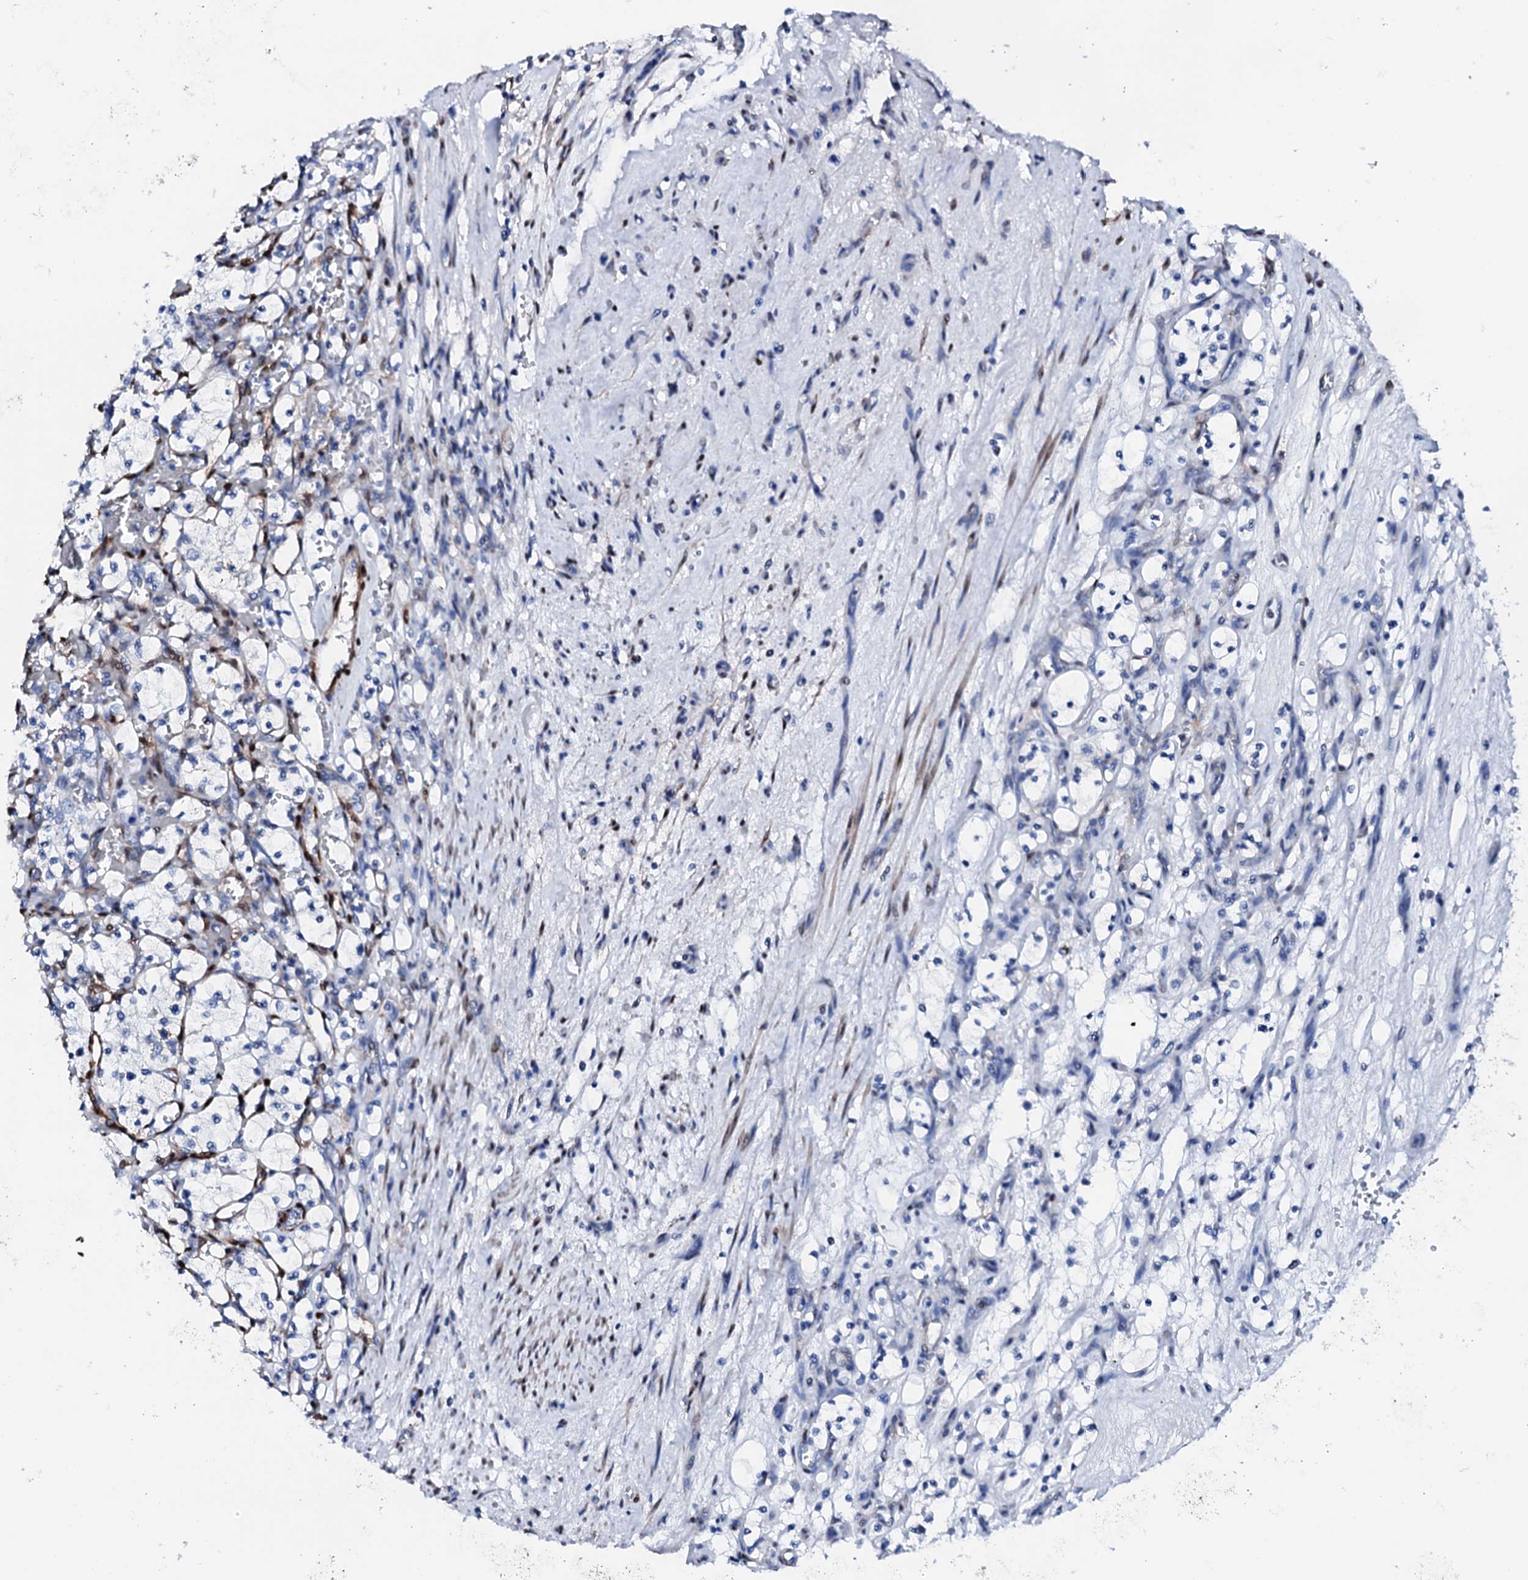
{"staining": {"intensity": "negative", "quantity": "none", "location": "none"}, "tissue": "renal cancer", "cell_type": "Tumor cells", "image_type": "cancer", "snomed": [{"axis": "morphology", "description": "Adenocarcinoma, NOS"}, {"axis": "topography", "description": "Kidney"}], "caption": "This image is of renal cancer (adenocarcinoma) stained with IHC to label a protein in brown with the nuclei are counter-stained blue. There is no positivity in tumor cells. (IHC, brightfield microscopy, high magnification).", "gene": "NRIP2", "patient": {"sex": "female", "age": 69}}